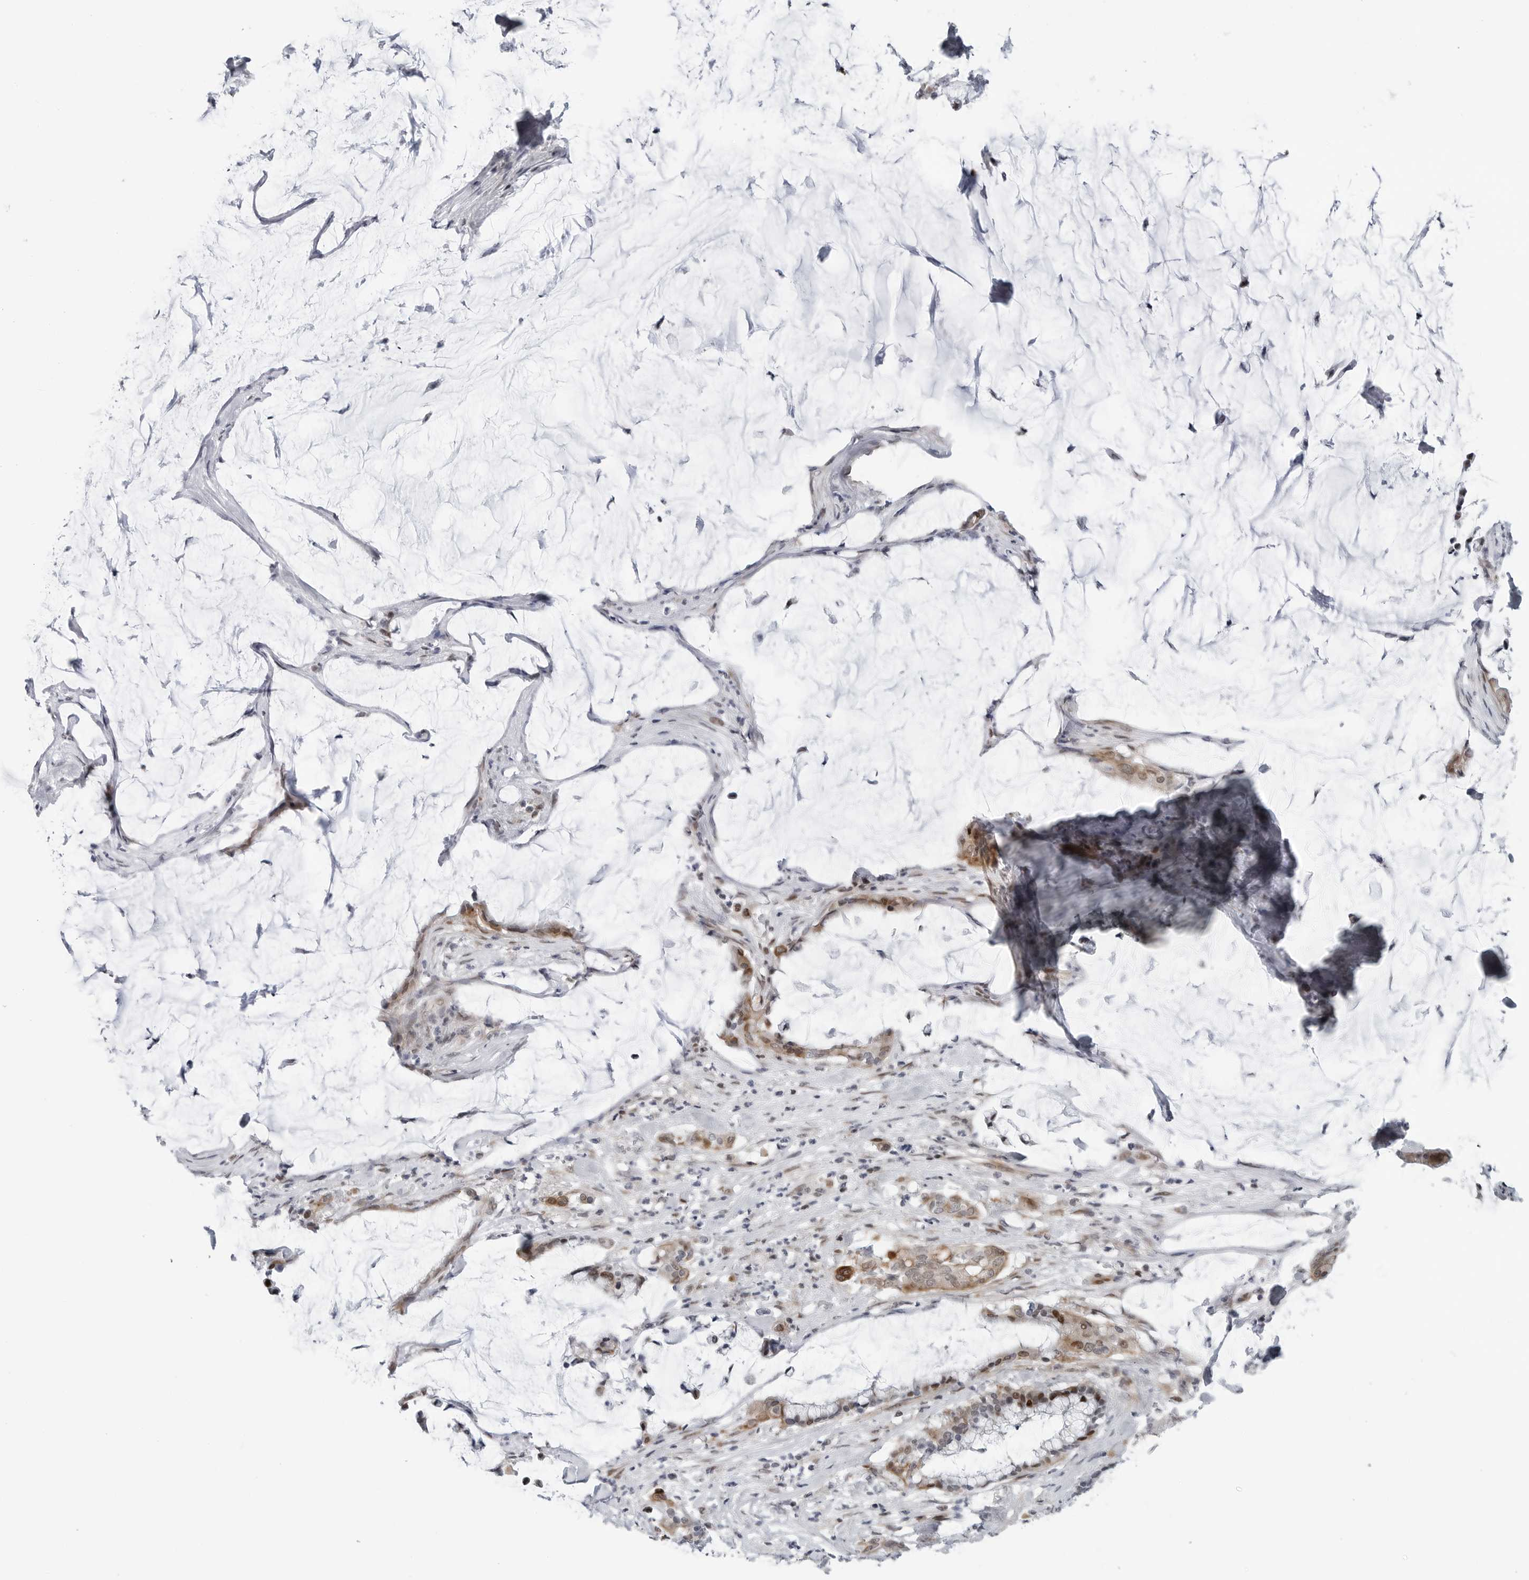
{"staining": {"intensity": "weak", "quantity": "25%-75%", "location": "cytoplasmic/membranous,nuclear"}, "tissue": "pancreatic cancer", "cell_type": "Tumor cells", "image_type": "cancer", "snomed": [{"axis": "morphology", "description": "Adenocarcinoma, NOS"}, {"axis": "topography", "description": "Pancreas"}], "caption": "Adenocarcinoma (pancreatic) stained for a protein reveals weak cytoplasmic/membranous and nuclear positivity in tumor cells. Immunohistochemistry (ihc) stains the protein of interest in brown and the nuclei are stained blue.", "gene": "FAM135B", "patient": {"sex": "male", "age": 41}}